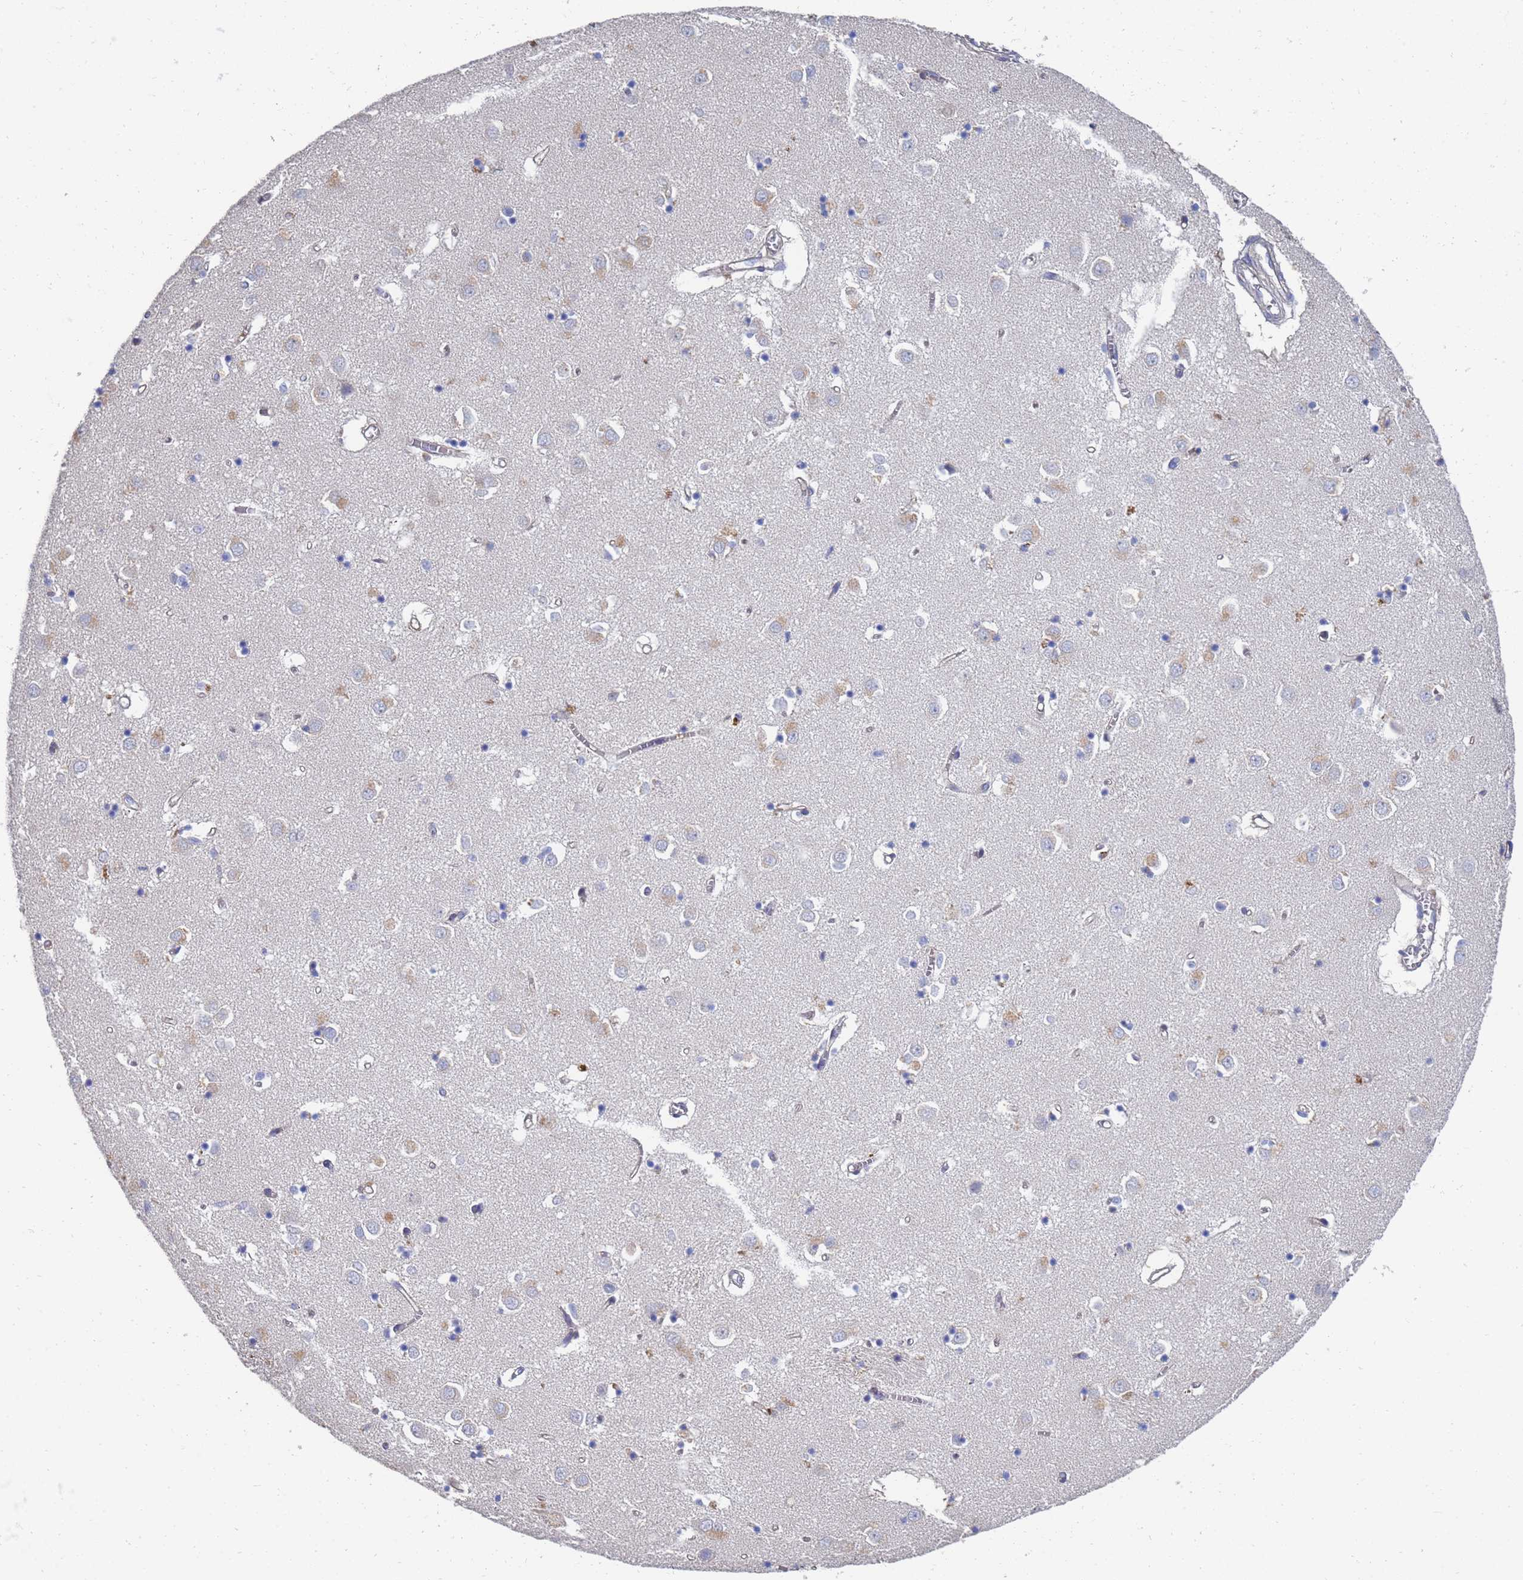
{"staining": {"intensity": "negative", "quantity": "none", "location": "none"}, "tissue": "caudate", "cell_type": "Glial cells", "image_type": "normal", "snomed": [{"axis": "morphology", "description": "Normal tissue, NOS"}, {"axis": "topography", "description": "Lateral ventricle wall"}], "caption": "This is a photomicrograph of immunohistochemistry staining of normal caudate, which shows no positivity in glial cells.", "gene": "LBX2", "patient": {"sex": "male", "age": 70}}